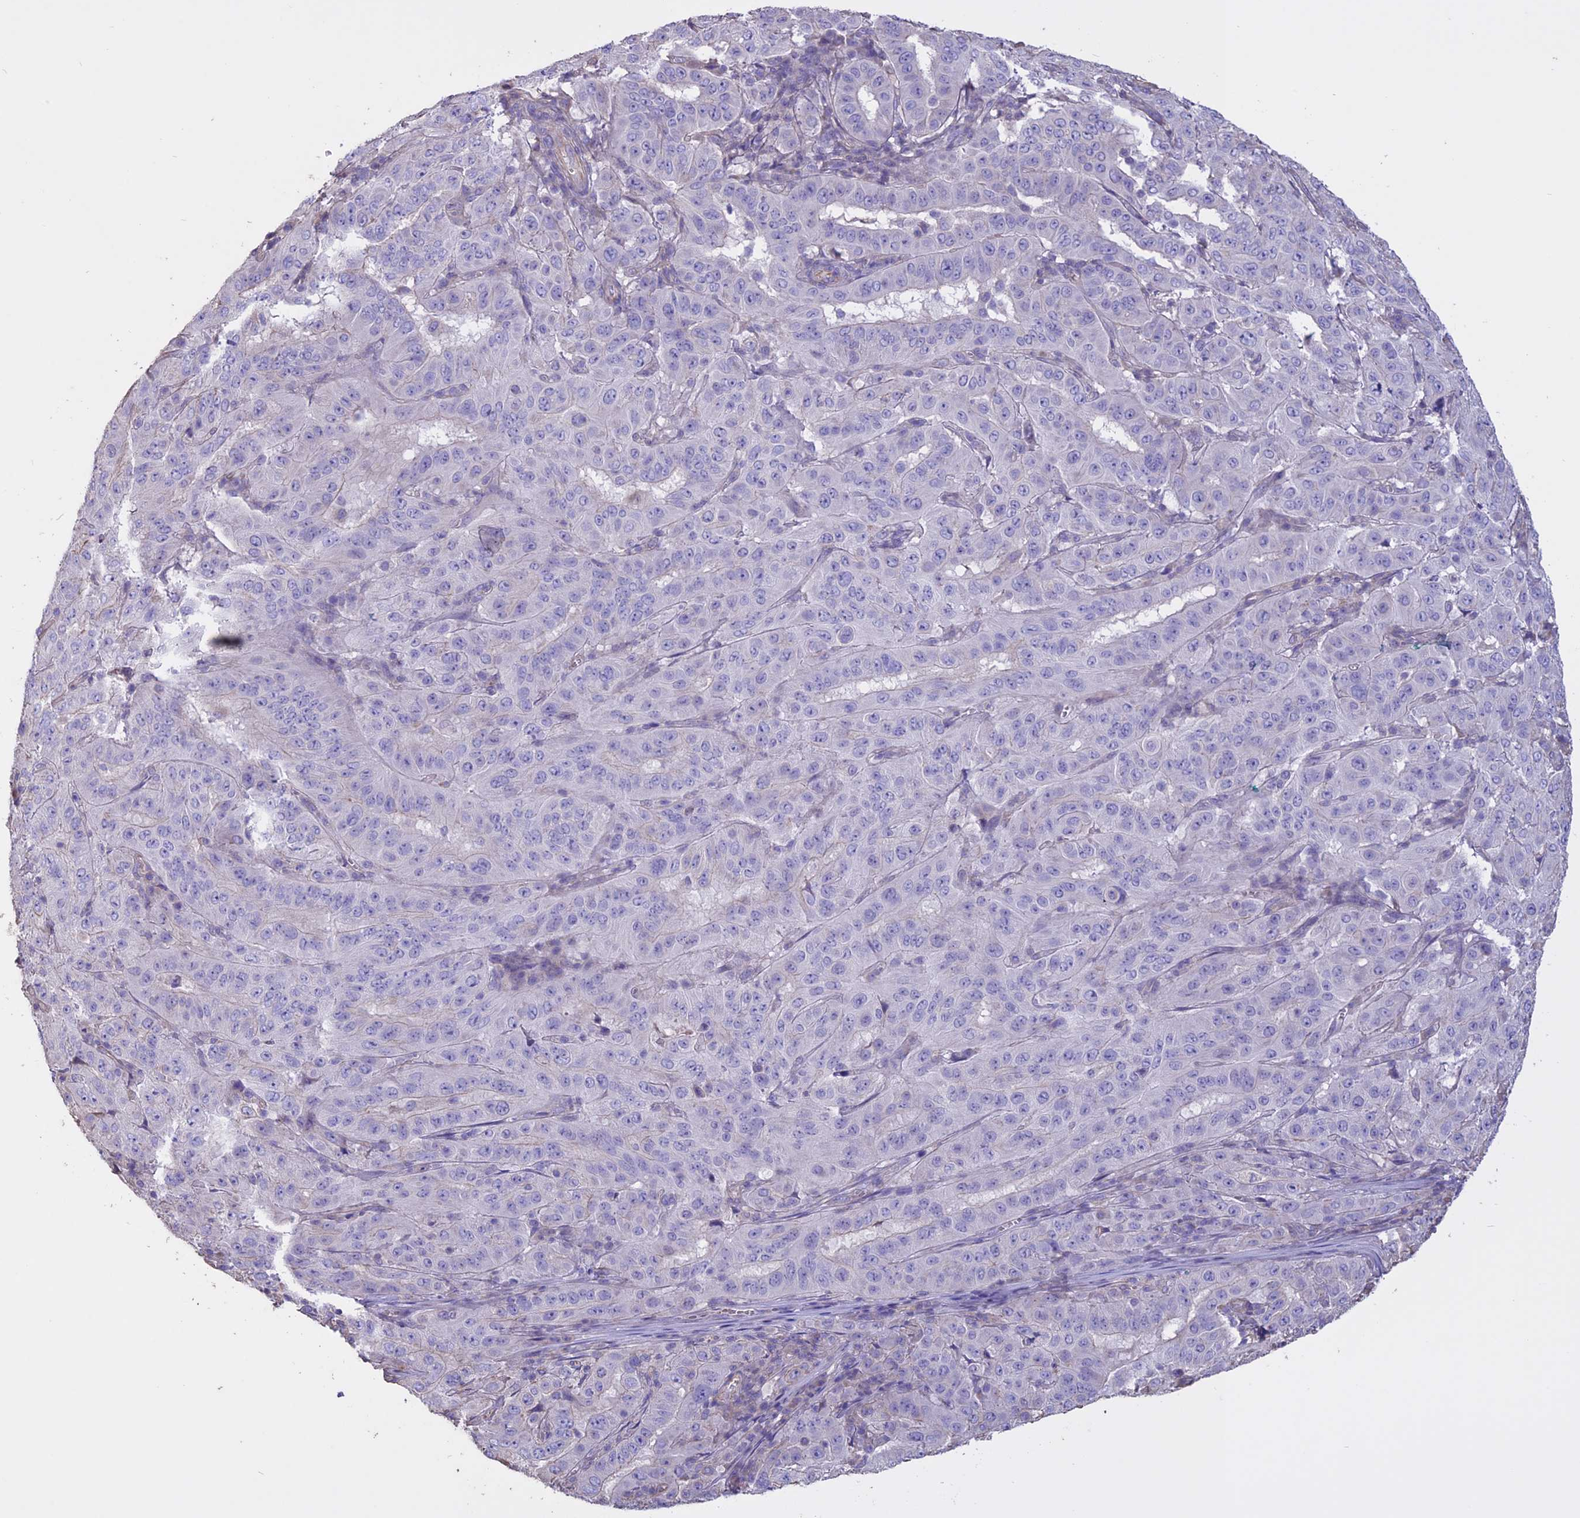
{"staining": {"intensity": "negative", "quantity": "none", "location": "none"}, "tissue": "pancreatic cancer", "cell_type": "Tumor cells", "image_type": "cancer", "snomed": [{"axis": "morphology", "description": "Adenocarcinoma, NOS"}, {"axis": "topography", "description": "Pancreas"}], "caption": "A high-resolution photomicrograph shows immunohistochemistry staining of pancreatic cancer, which shows no significant positivity in tumor cells.", "gene": "CCDC148", "patient": {"sex": "male", "age": 63}}